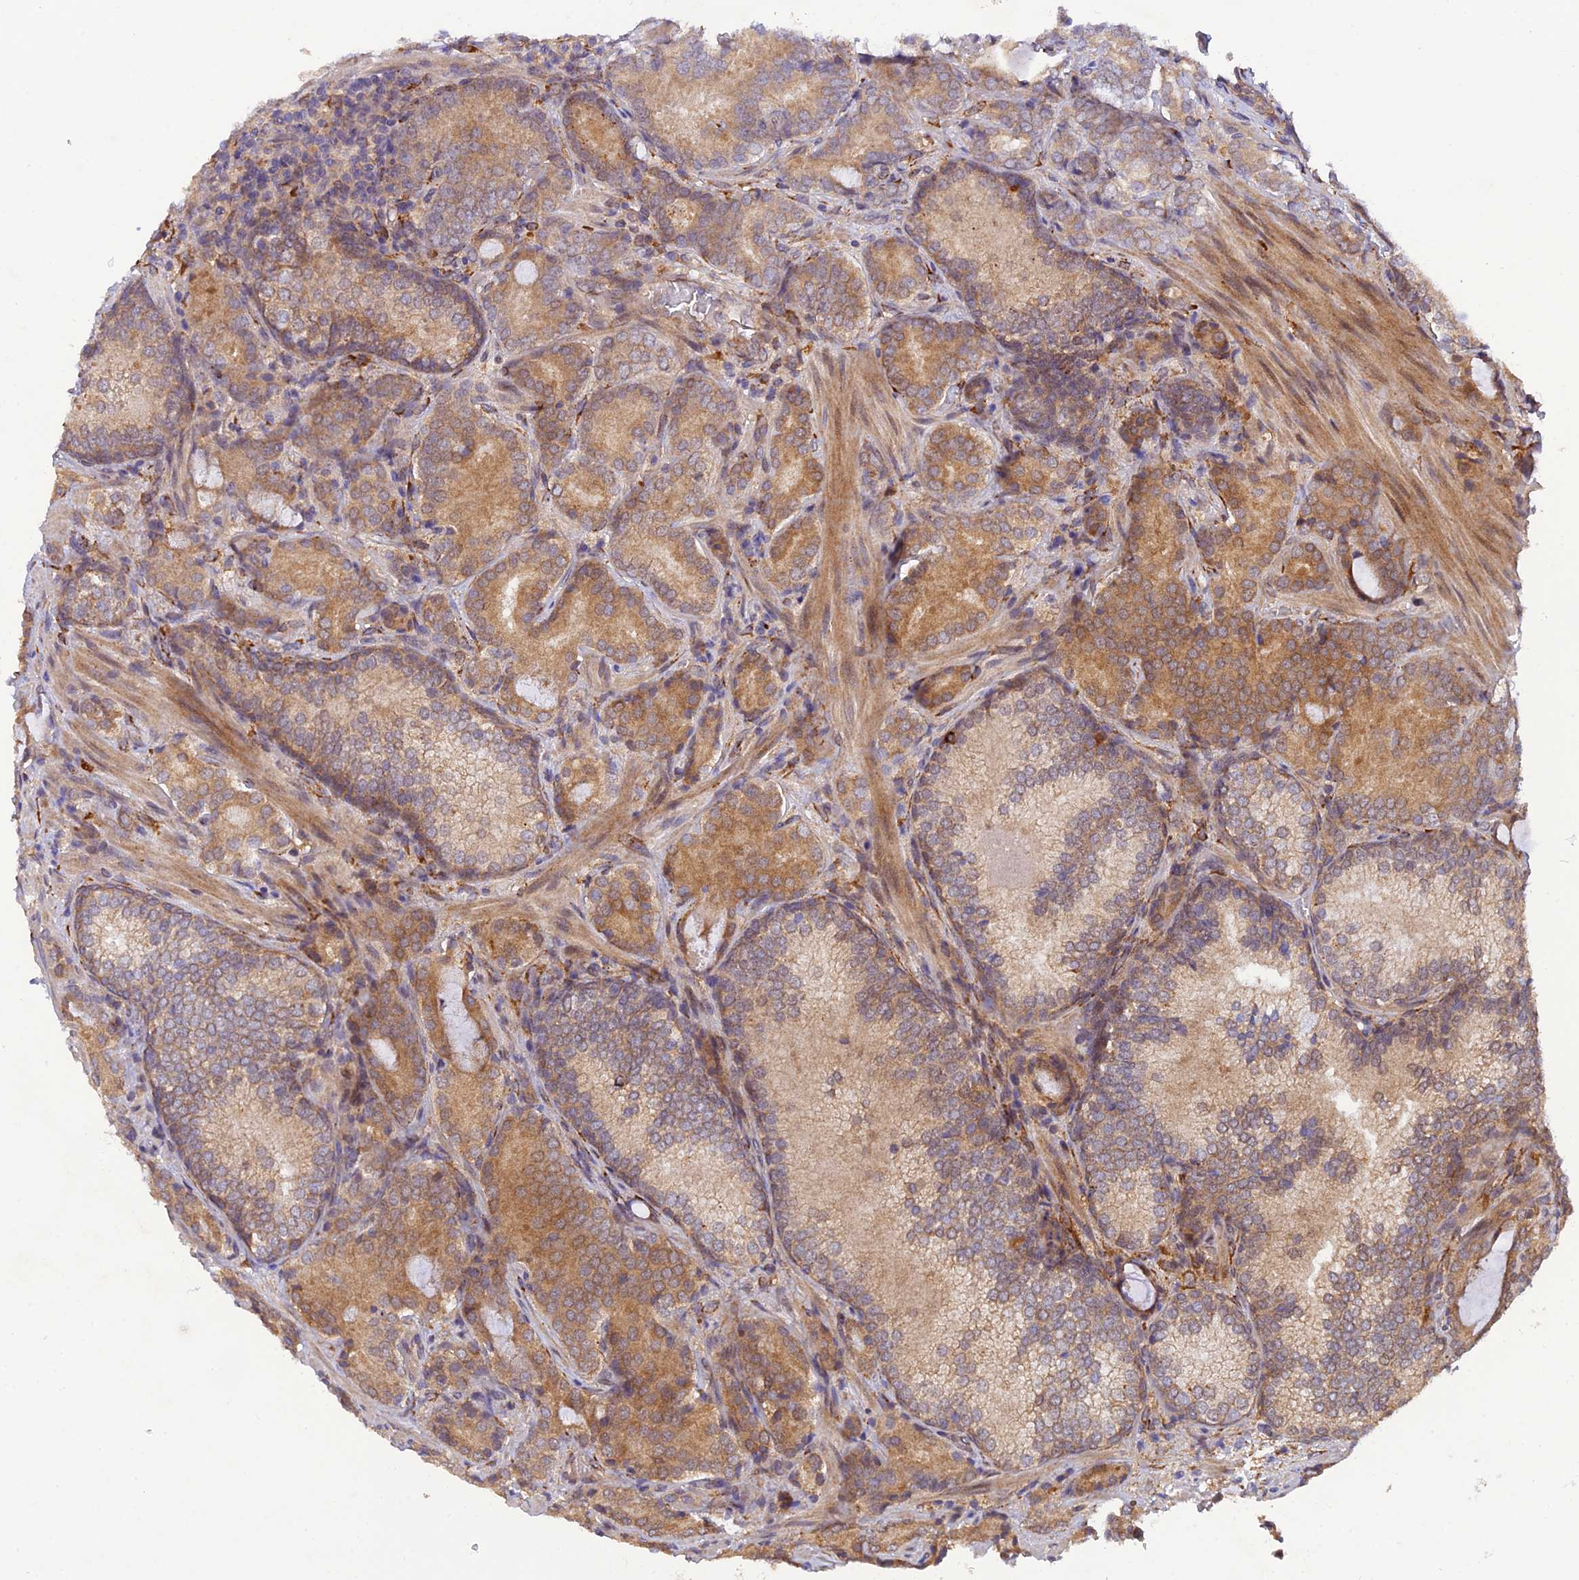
{"staining": {"intensity": "moderate", "quantity": ">75%", "location": "cytoplasmic/membranous"}, "tissue": "prostate cancer", "cell_type": "Tumor cells", "image_type": "cancer", "snomed": [{"axis": "morphology", "description": "Adenocarcinoma, Low grade"}, {"axis": "topography", "description": "Prostate"}], "caption": "An image showing moderate cytoplasmic/membranous expression in approximately >75% of tumor cells in prostate cancer, as visualized by brown immunohistochemical staining.", "gene": "P3H3", "patient": {"sex": "male", "age": 58}}